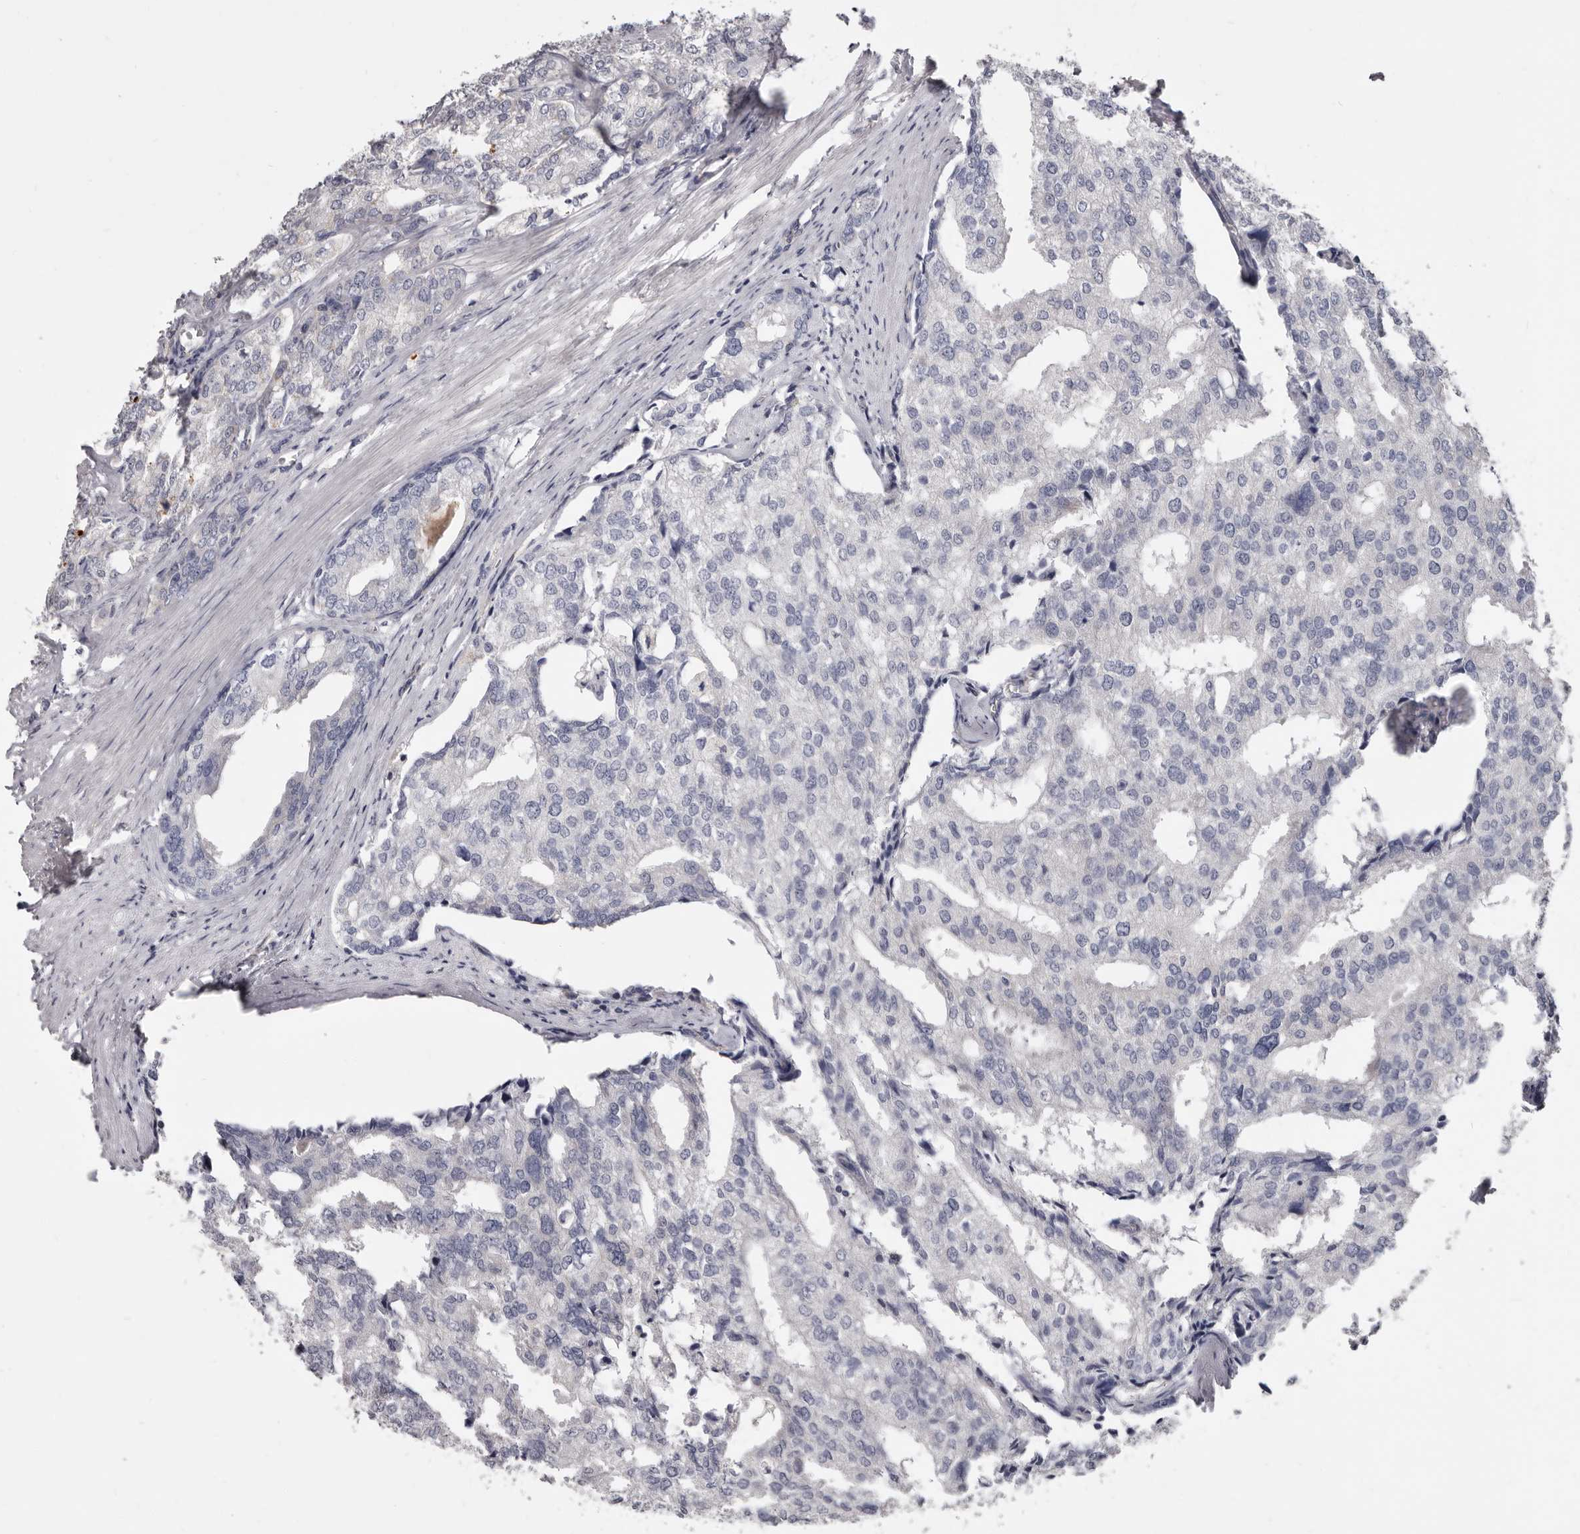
{"staining": {"intensity": "weak", "quantity": "<25%", "location": "cytoplasmic/membranous"}, "tissue": "prostate cancer", "cell_type": "Tumor cells", "image_type": "cancer", "snomed": [{"axis": "morphology", "description": "Adenocarcinoma, High grade"}, {"axis": "topography", "description": "Prostate"}], "caption": "A histopathology image of human prostate adenocarcinoma (high-grade) is negative for staining in tumor cells. Nuclei are stained in blue.", "gene": "FMO2", "patient": {"sex": "male", "age": 50}}